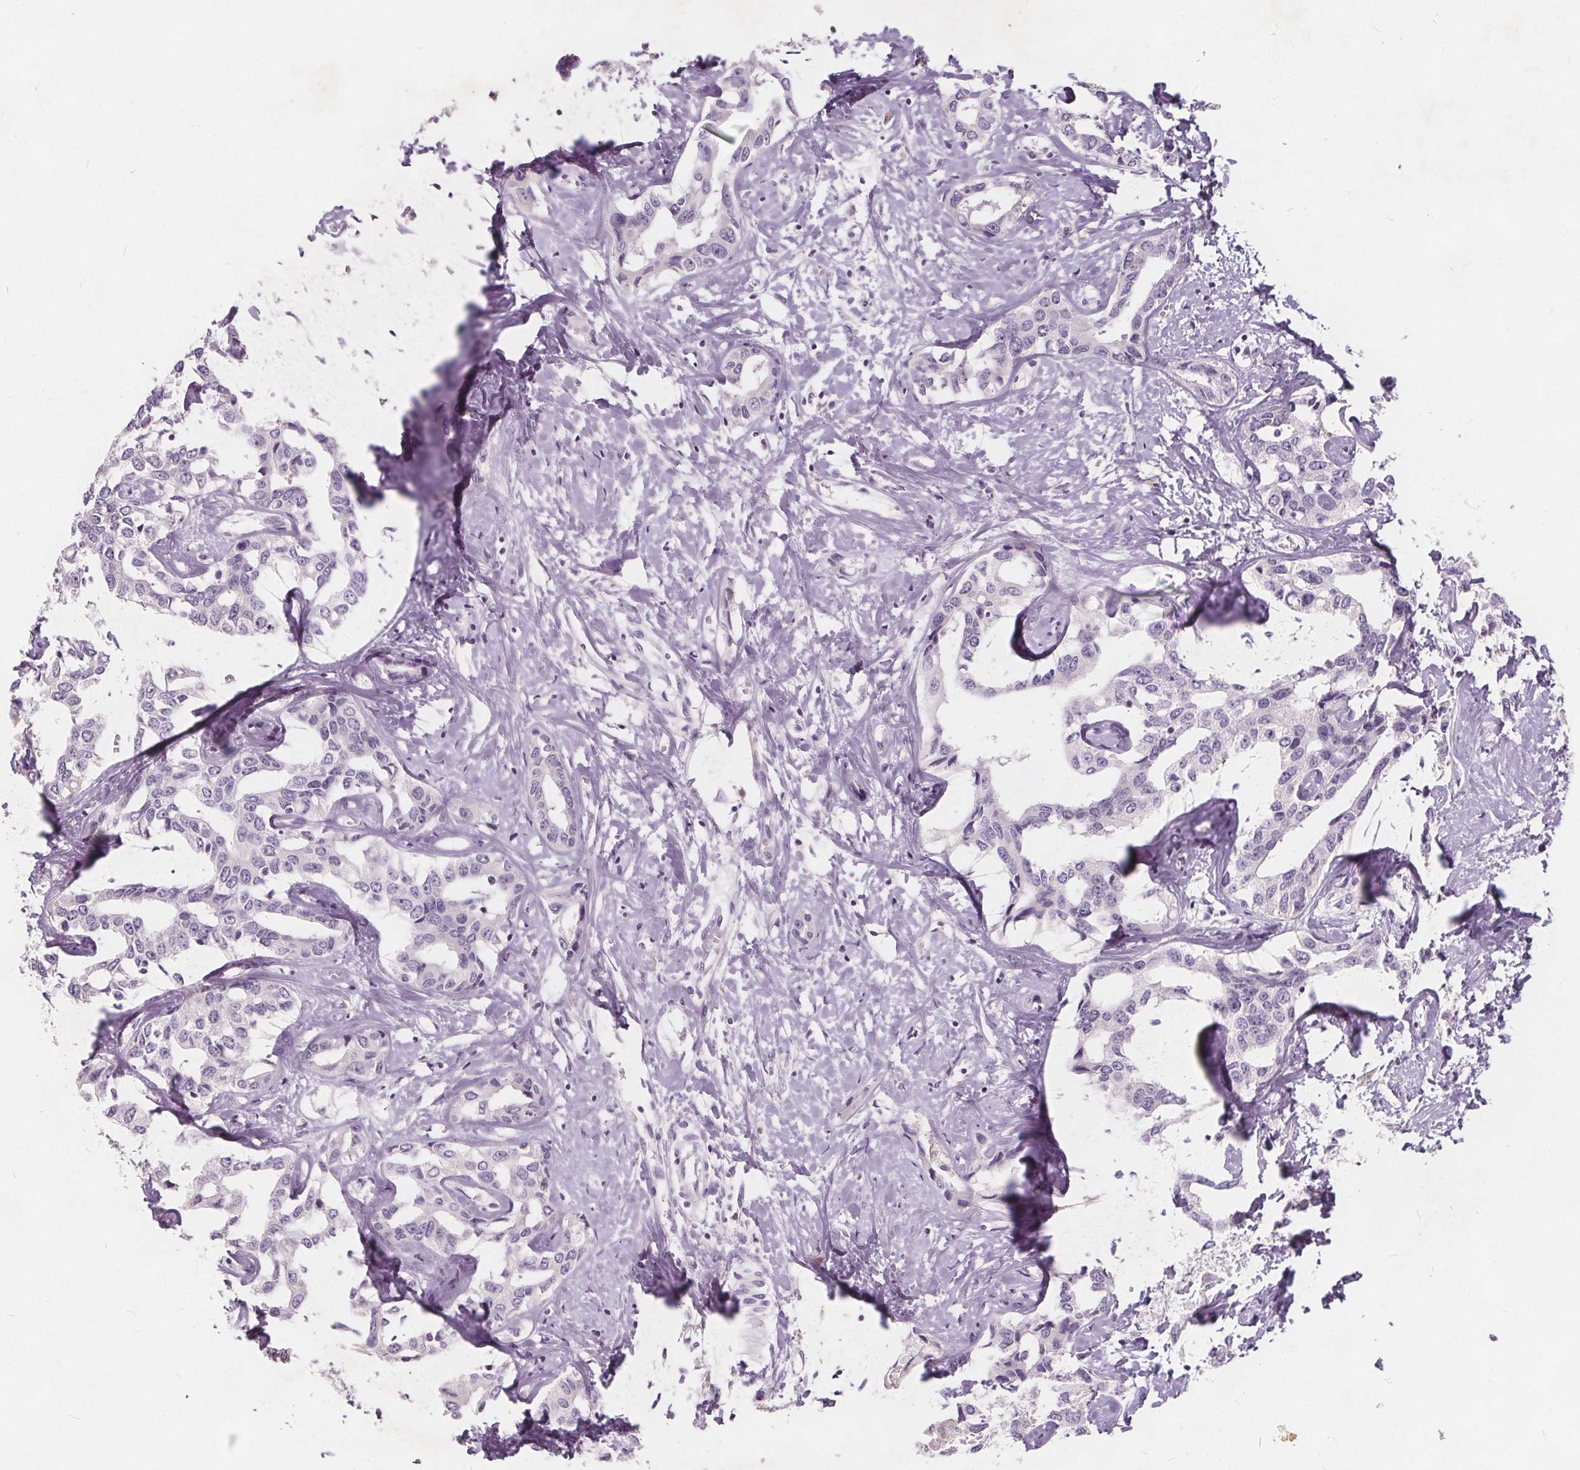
{"staining": {"intensity": "negative", "quantity": "none", "location": "none"}, "tissue": "liver cancer", "cell_type": "Tumor cells", "image_type": "cancer", "snomed": [{"axis": "morphology", "description": "Cholangiocarcinoma"}, {"axis": "topography", "description": "Liver"}], "caption": "An IHC micrograph of cholangiocarcinoma (liver) is shown. There is no staining in tumor cells of cholangiocarcinoma (liver).", "gene": "PLA2G2E", "patient": {"sex": "male", "age": 59}}